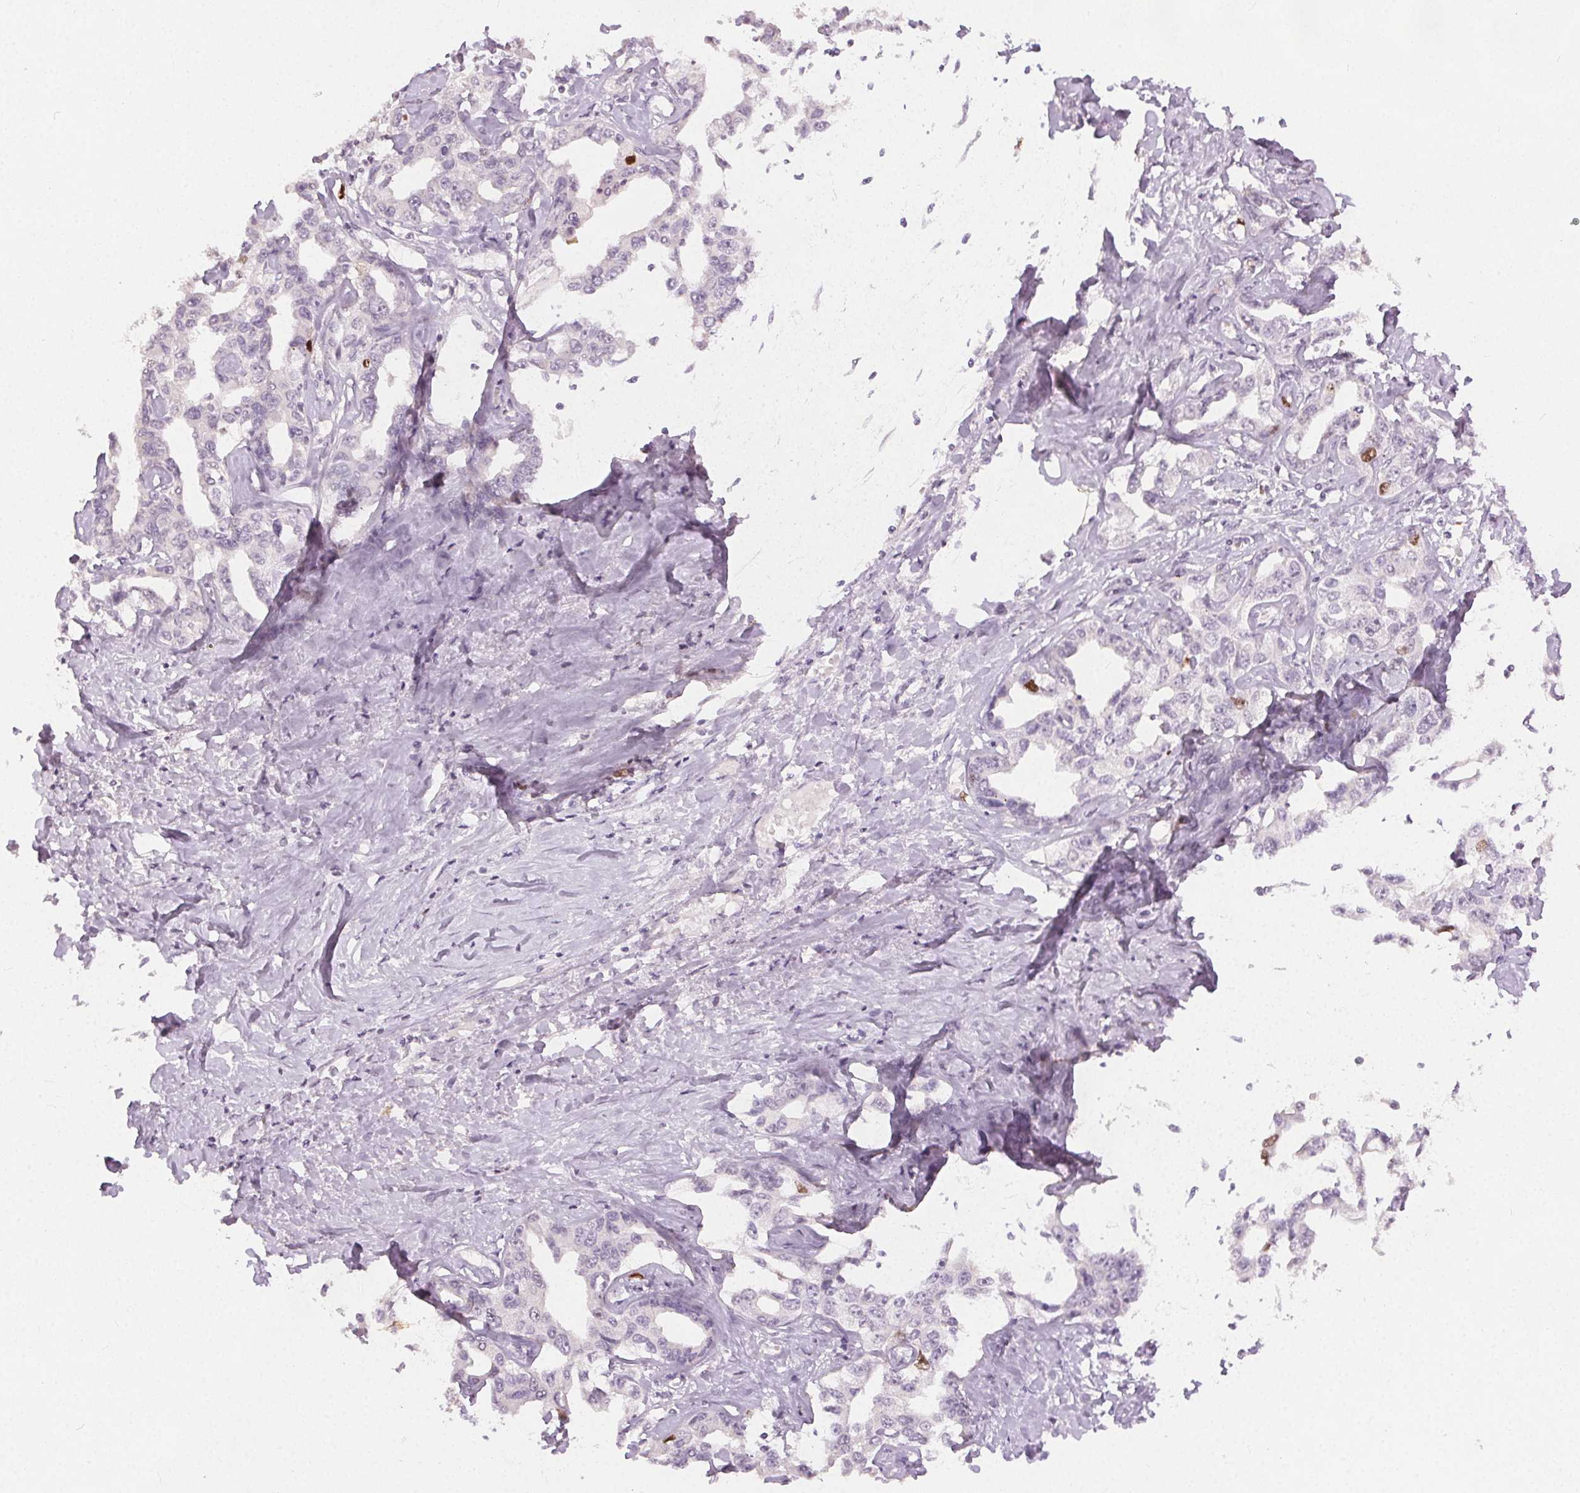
{"staining": {"intensity": "moderate", "quantity": "<25%", "location": "nuclear"}, "tissue": "liver cancer", "cell_type": "Tumor cells", "image_type": "cancer", "snomed": [{"axis": "morphology", "description": "Cholangiocarcinoma"}, {"axis": "topography", "description": "Liver"}], "caption": "Protein staining of liver cancer (cholangiocarcinoma) tissue displays moderate nuclear positivity in approximately <25% of tumor cells. The staining is performed using DAB (3,3'-diaminobenzidine) brown chromogen to label protein expression. The nuclei are counter-stained blue using hematoxylin.", "gene": "ANLN", "patient": {"sex": "male", "age": 59}}